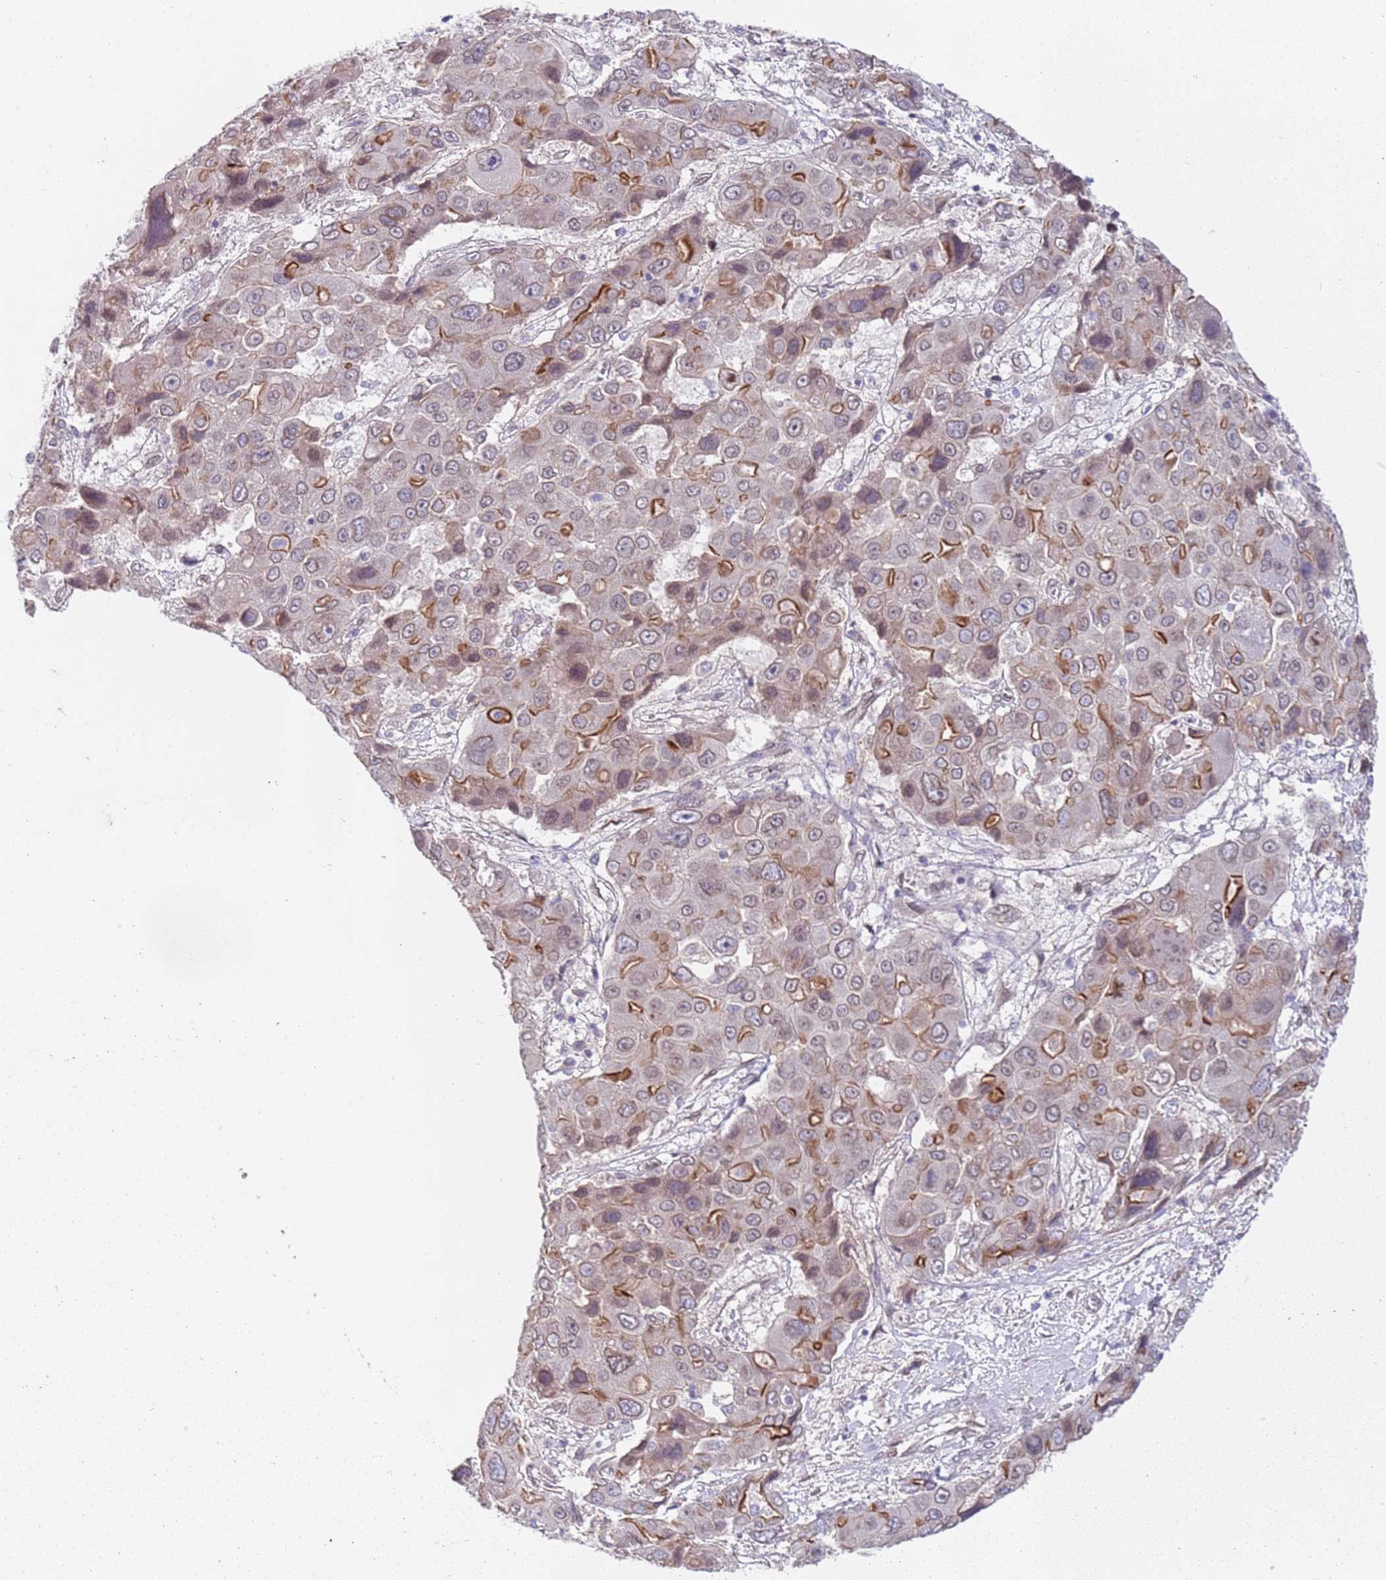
{"staining": {"intensity": "moderate", "quantity": "25%-75%", "location": "cytoplasmic/membranous"}, "tissue": "liver cancer", "cell_type": "Tumor cells", "image_type": "cancer", "snomed": [{"axis": "morphology", "description": "Cholangiocarcinoma"}, {"axis": "topography", "description": "Liver"}], "caption": "Immunohistochemistry (DAB (3,3'-diaminobenzidine)) staining of liver cancer (cholangiocarcinoma) exhibits moderate cytoplasmic/membranous protein expression in about 25%-75% of tumor cells.", "gene": "TRMT10A", "patient": {"sex": "male", "age": 67}}